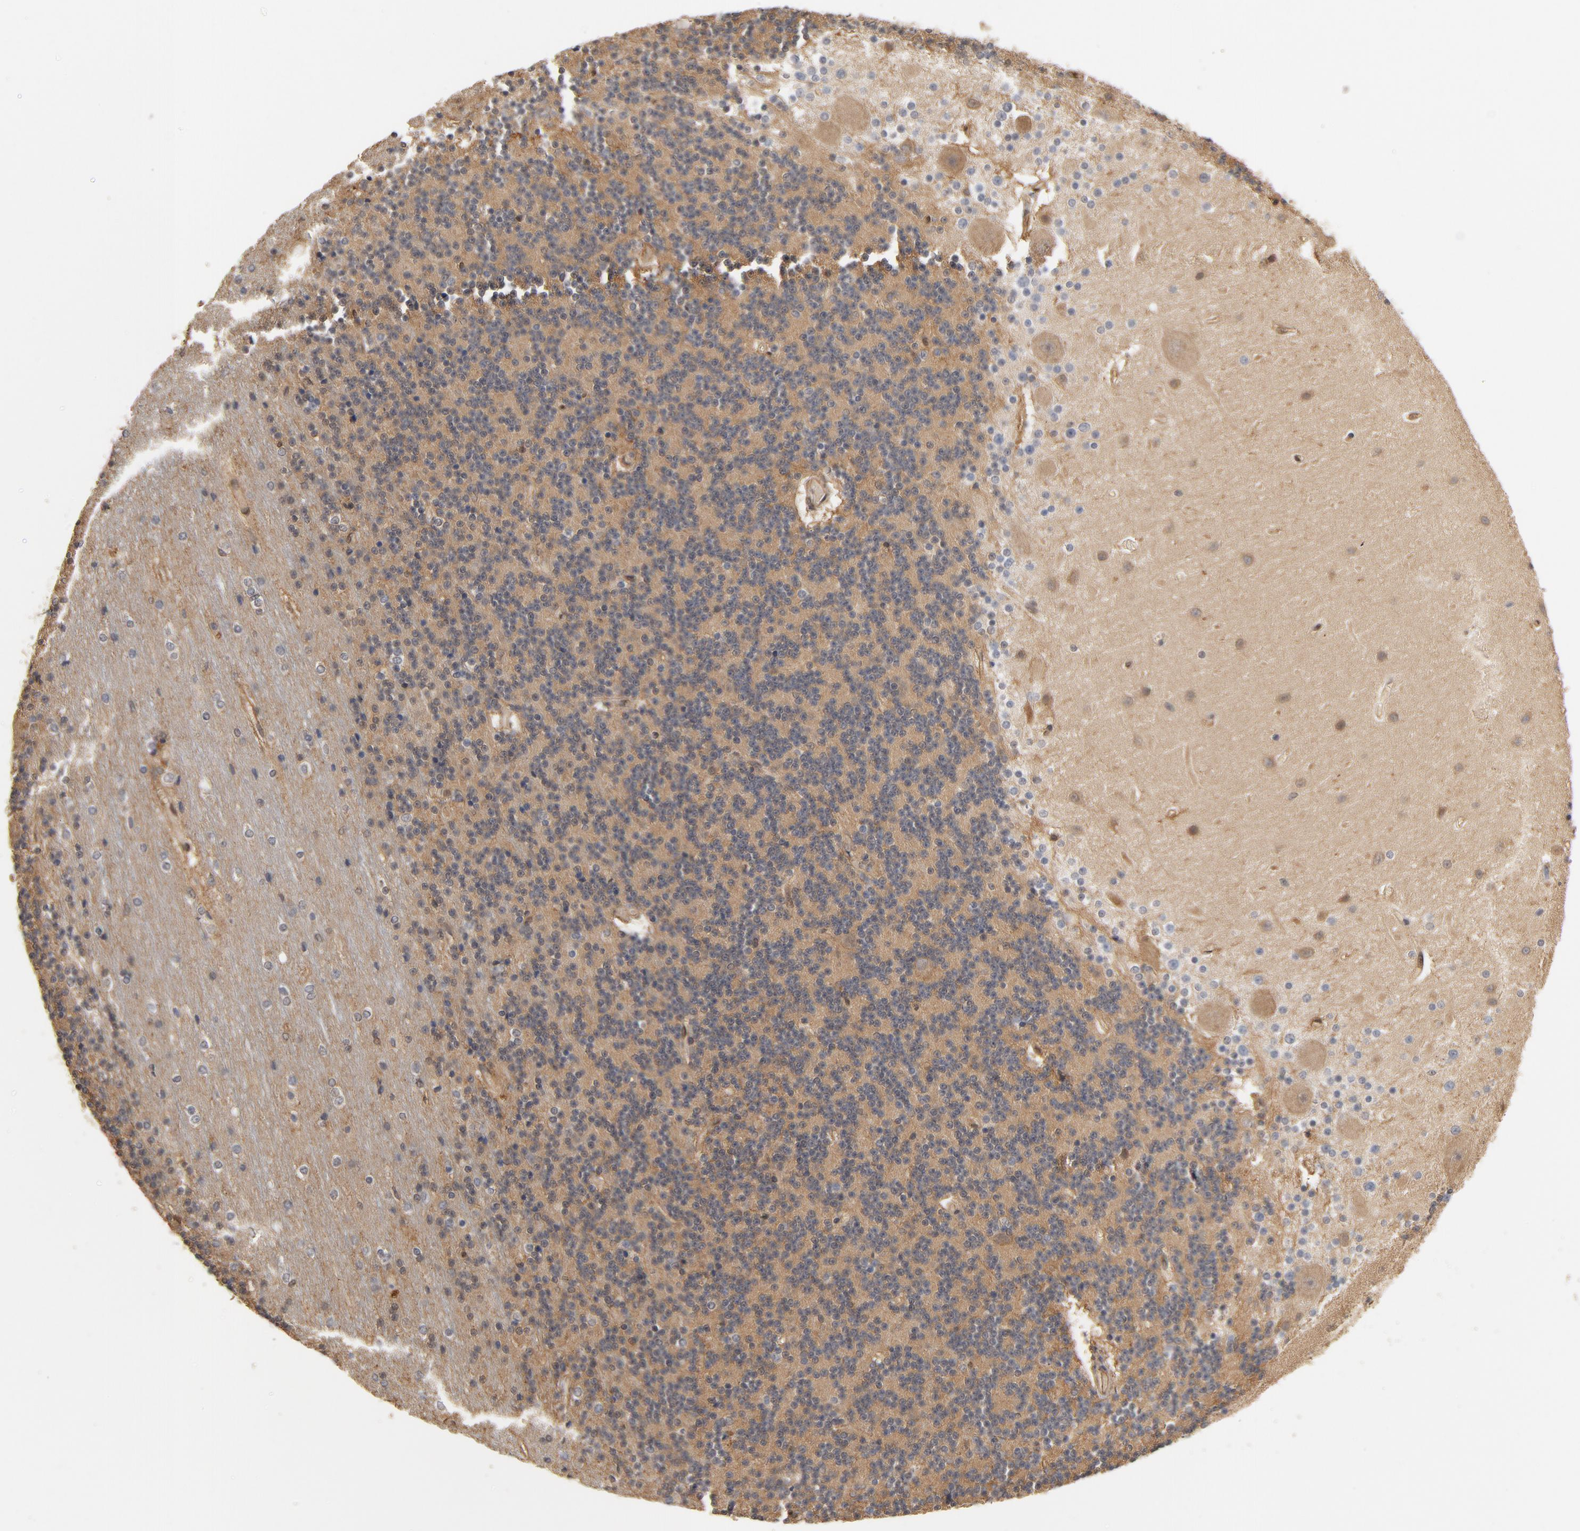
{"staining": {"intensity": "weak", "quantity": "<25%", "location": "nuclear"}, "tissue": "cerebellum", "cell_type": "Cells in granular layer", "image_type": "normal", "snomed": [{"axis": "morphology", "description": "Normal tissue, NOS"}, {"axis": "topography", "description": "Cerebellum"}], "caption": "Human cerebellum stained for a protein using immunohistochemistry (IHC) shows no staining in cells in granular layer.", "gene": "CDC37", "patient": {"sex": "female", "age": 54}}